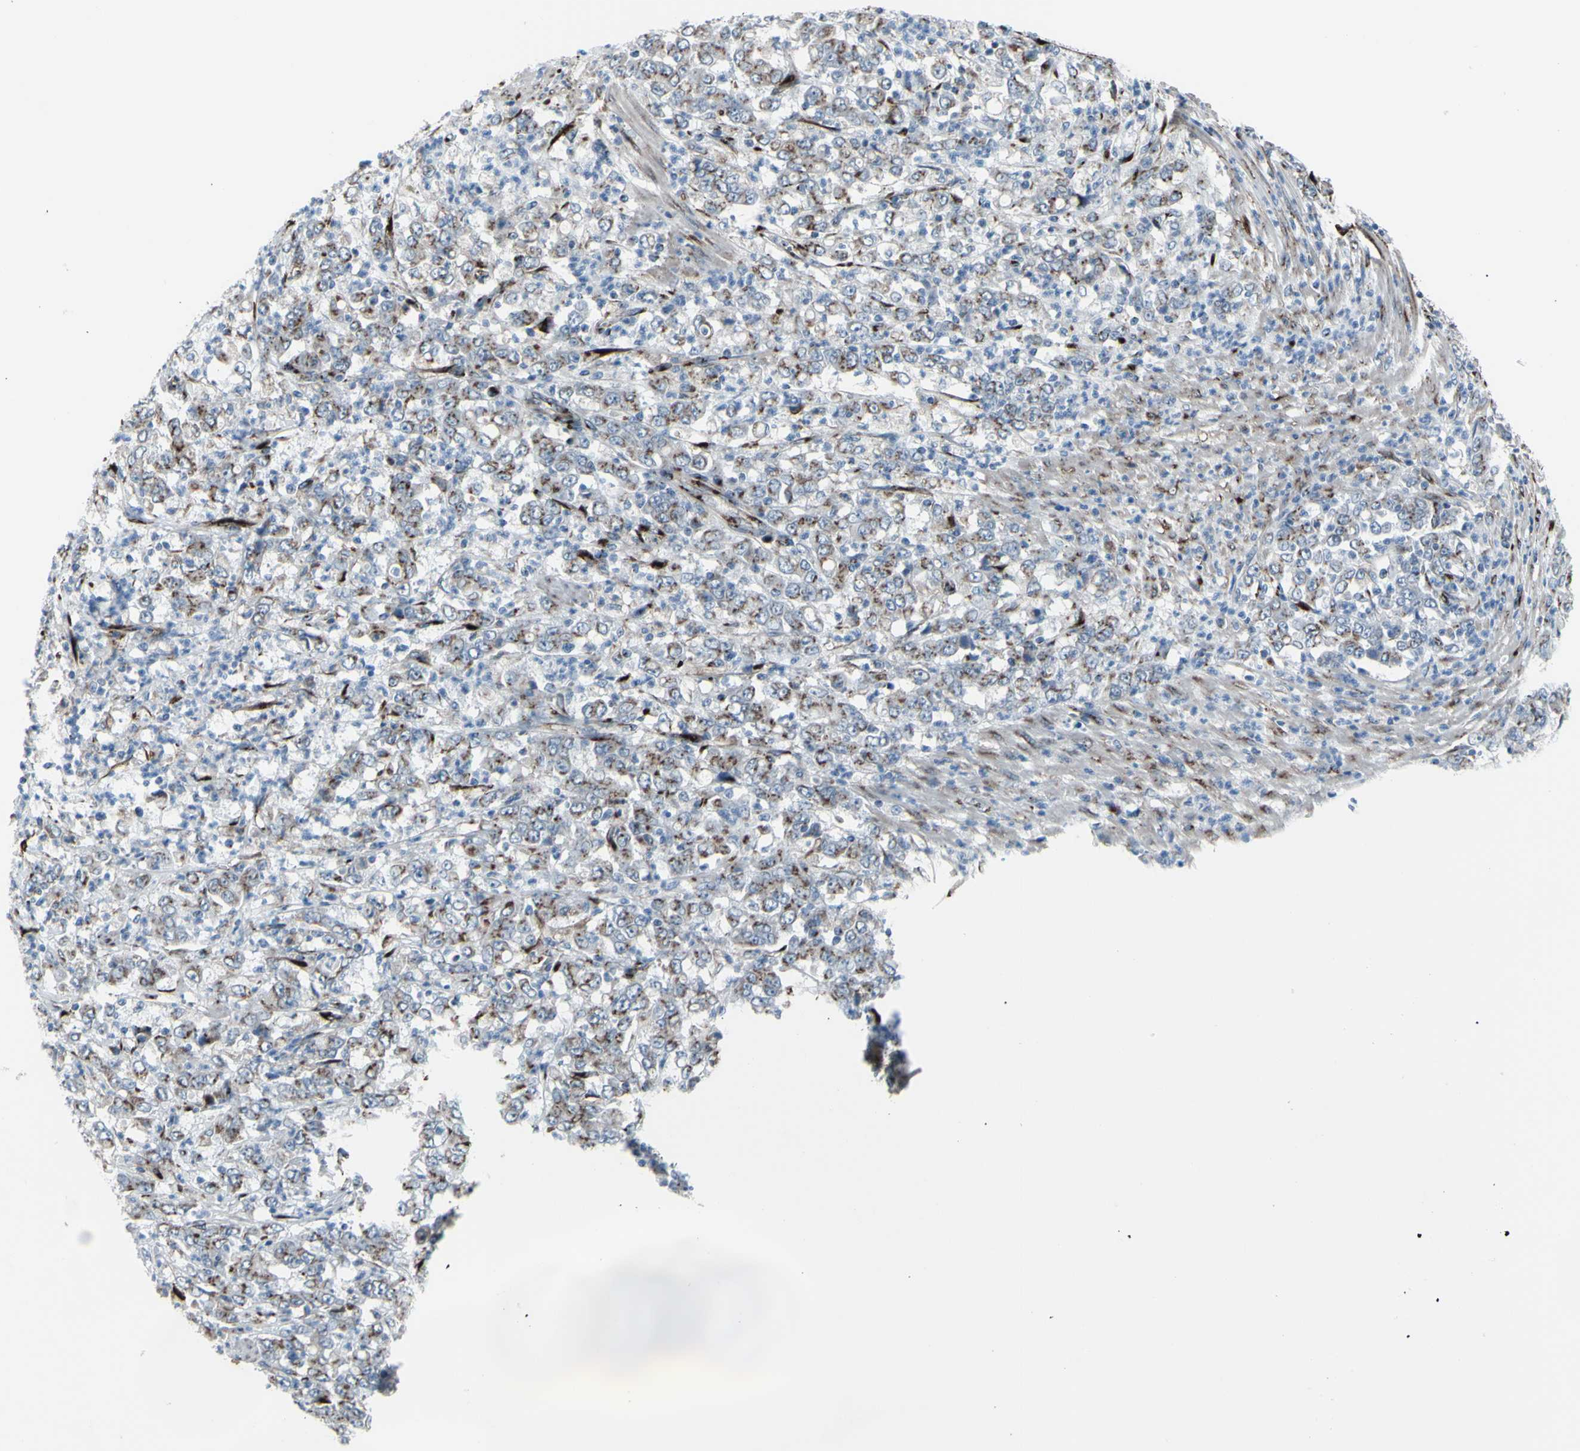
{"staining": {"intensity": "moderate", "quantity": ">75%", "location": "cytoplasmic/membranous"}, "tissue": "stomach cancer", "cell_type": "Tumor cells", "image_type": "cancer", "snomed": [{"axis": "morphology", "description": "Adenocarcinoma, NOS"}, {"axis": "topography", "description": "Stomach, lower"}], "caption": "A high-resolution photomicrograph shows immunohistochemistry staining of stomach adenocarcinoma, which demonstrates moderate cytoplasmic/membranous staining in about >75% of tumor cells. The protein of interest is shown in brown color, while the nuclei are stained blue.", "gene": "GLG1", "patient": {"sex": "female", "age": 71}}